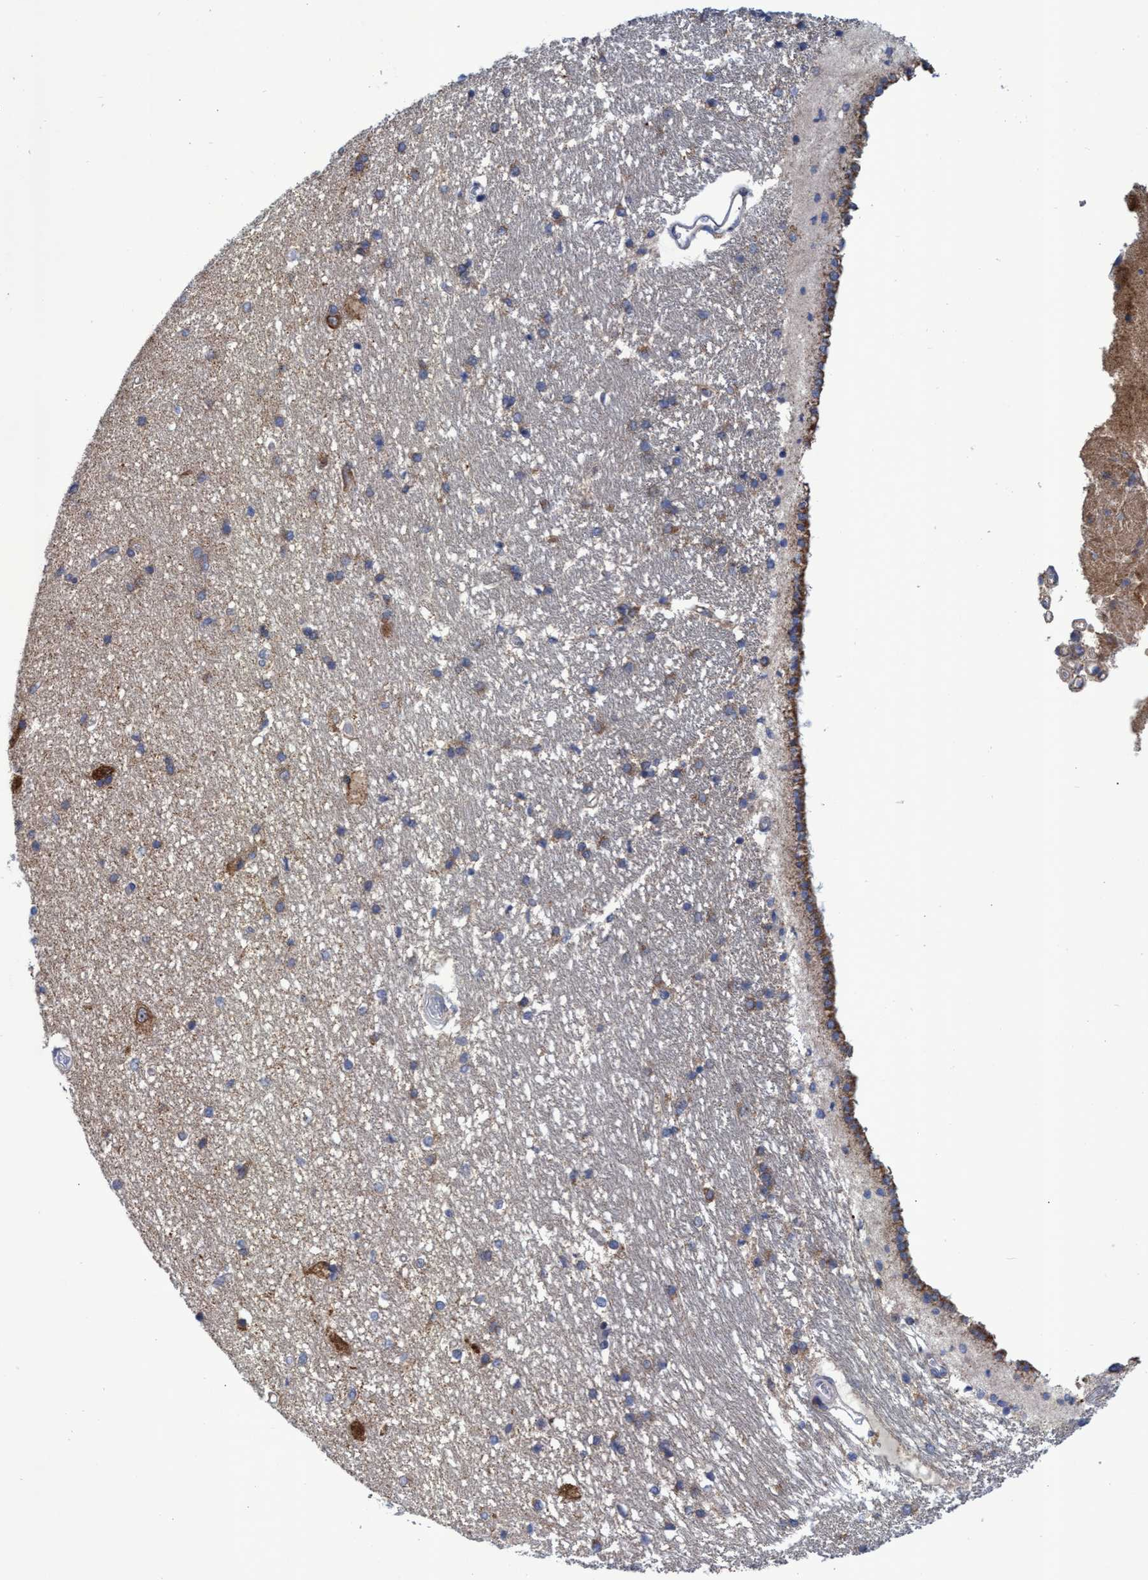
{"staining": {"intensity": "moderate", "quantity": "25%-75%", "location": "cytoplasmic/membranous"}, "tissue": "hippocampus", "cell_type": "Glial cells", "image_type": "normal", "snomed": [{"axis": "morphology", "description": "Normal tissue, NOS"}, {"axis": "topography", "description": "Hippocampus"}], "caption": "Protein expression analysis of unremarkable human hippocampus reveals moderate cytoplasmic/membranous expression in about 25%-75% of glial cells.", "gene": "NAT16", "patient": {"sex": "male", "age": 45}}